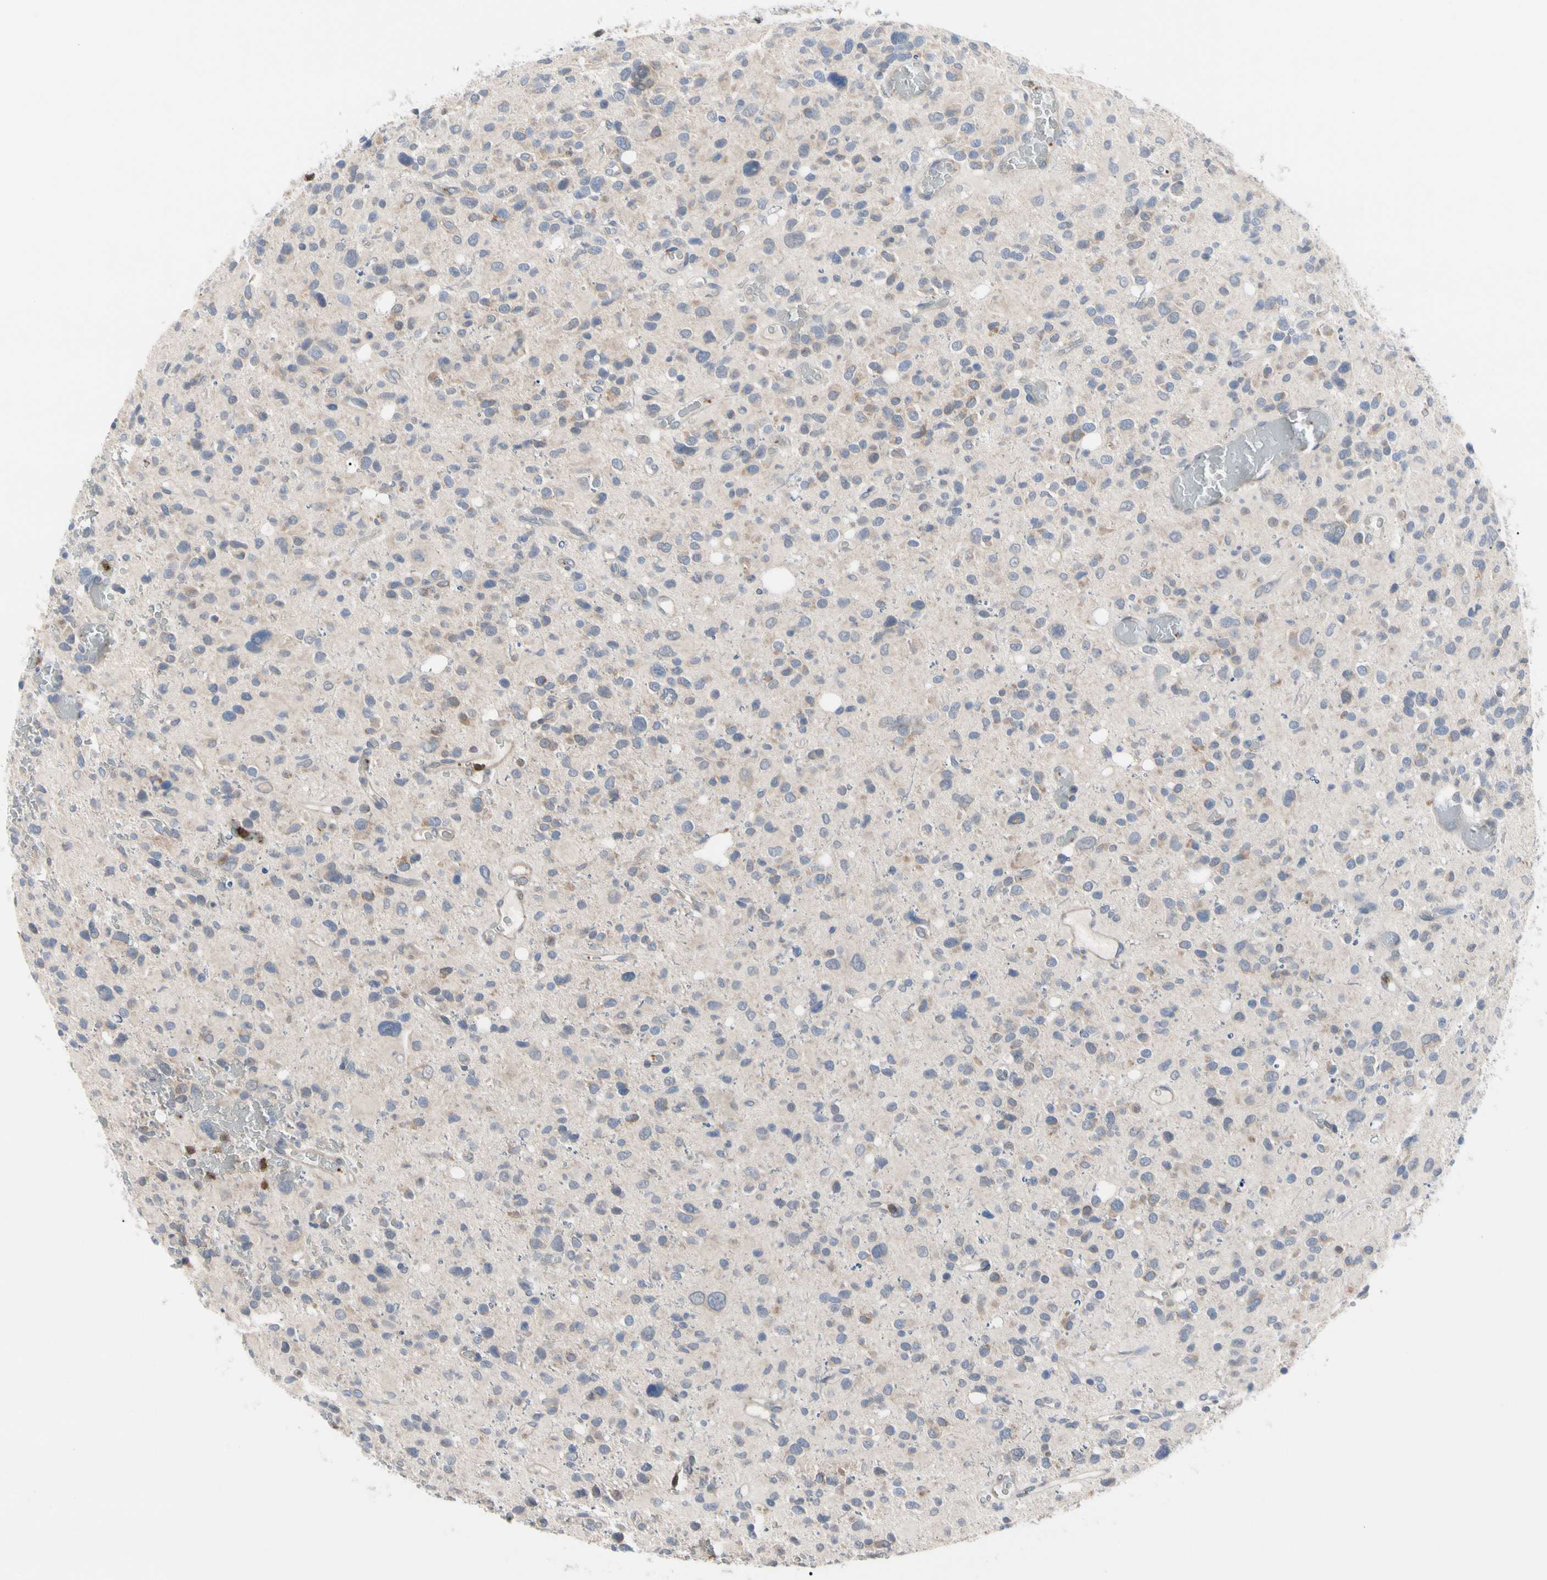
{"staining": {"intensity": "weak", "quantity": "<25%", "location": "cytoplasmic/membranous"}, "tissue": "glioma", "cell_type": "Tumor cells", "image_type": "cancer", "snomed": [{"axis": "morphology", "description": "Glioma, malignant, High grade"}, {"axis": "topography", "description": "Brain"}], "caption": "The histopathology image demonstrates no staining of tumor cells in glioma. (Brightfield microscopy of DAB (3,3'-diaminobenzidine) immunohistochemistry at high magnification).", "gene": "MCL1", "patient": {"sex": "male", "age": 48}}